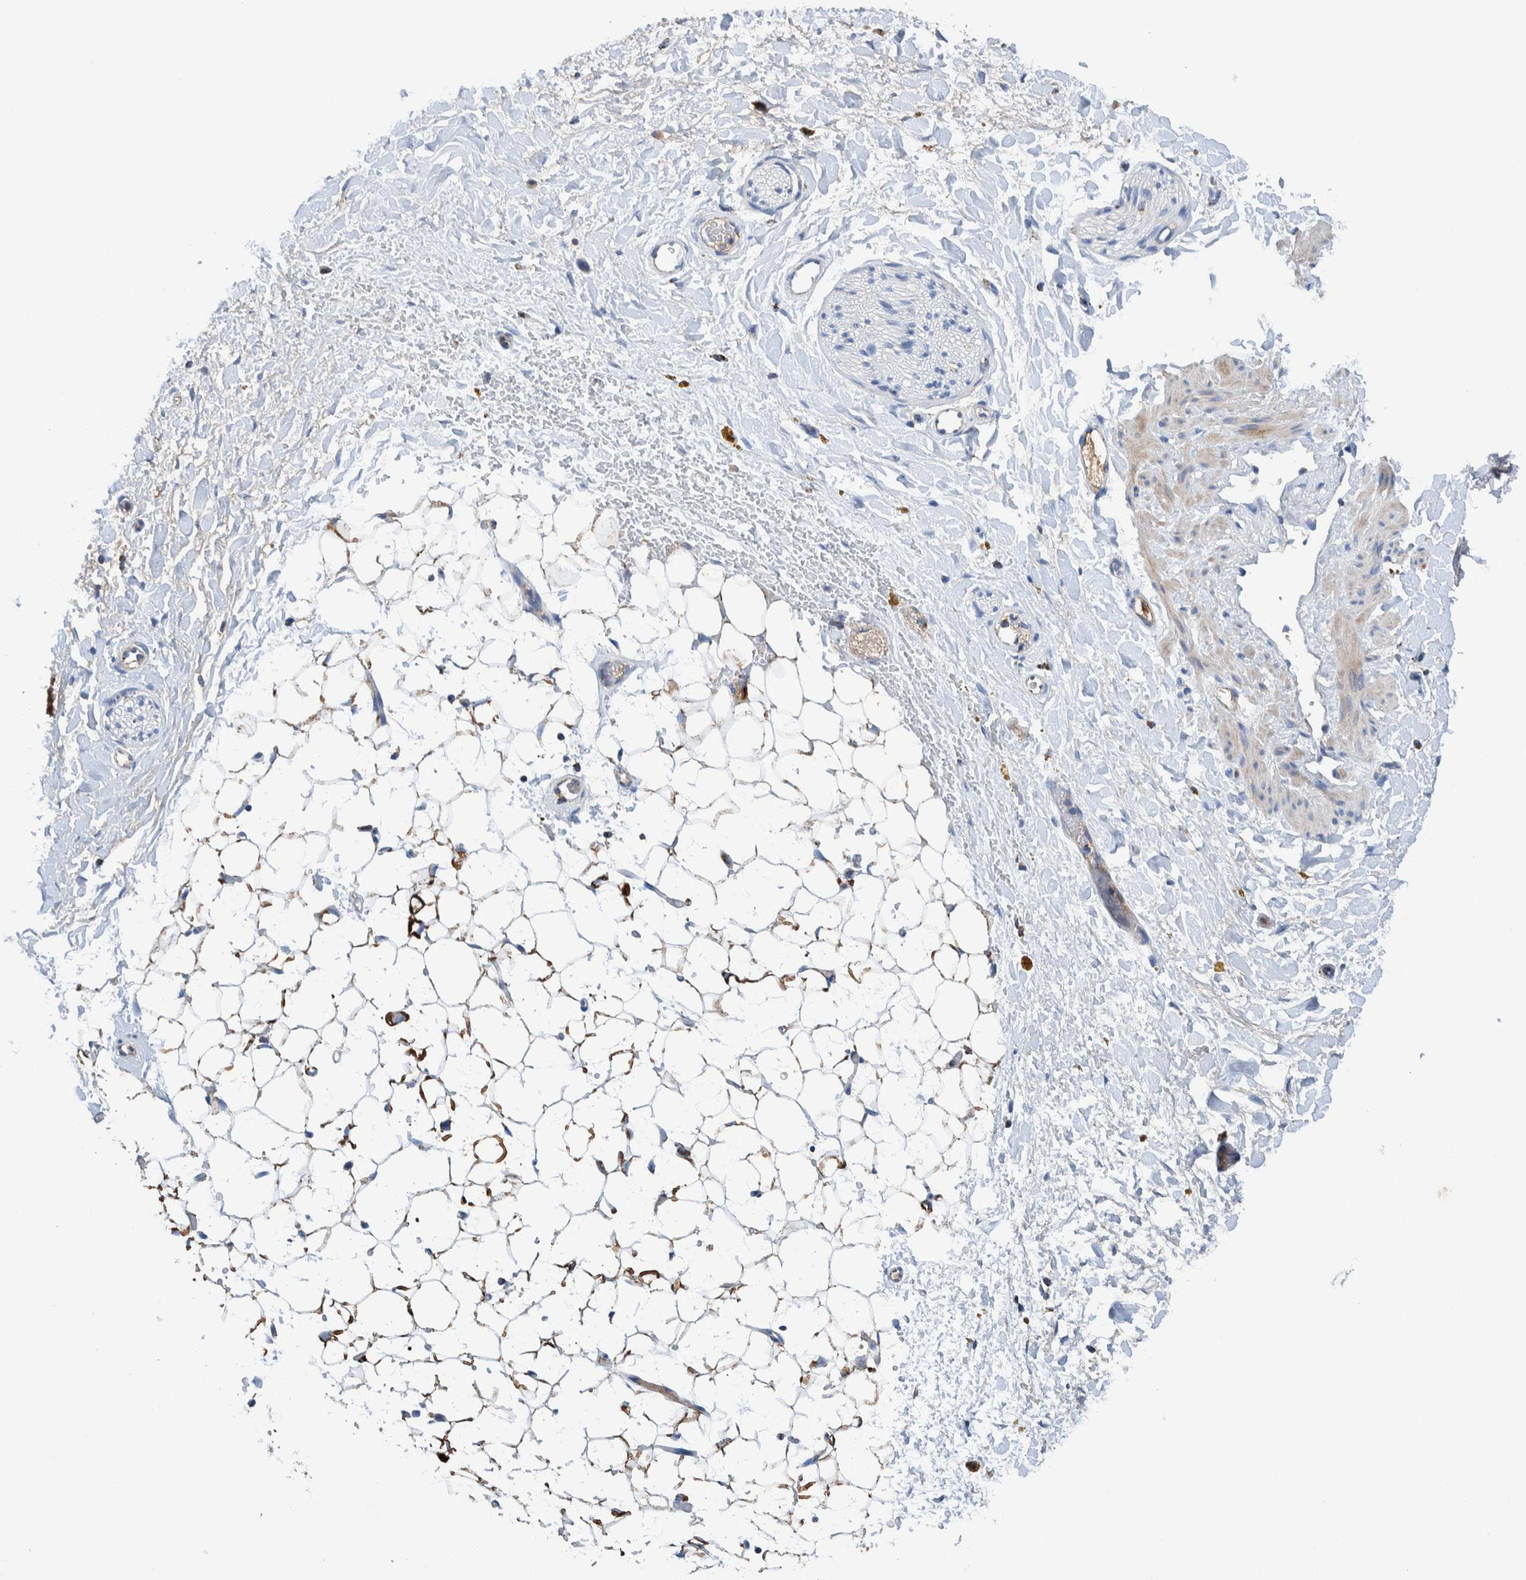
{"staining": {"intensity": "moderate", "quantity": "25%-75%", "location": "cytoplasmic/membranous"}, "tissue": "adipose tissue", "cell_type": "Adipocytes", "image_type": "normal", "snomed": [{"axis": "morphology", "description": "Normal tissue, NOS"}, {"axis": "topography", "description": "Kidney"}, {"axis": "topography", "description": "Peripheral nerve tissue"}], "caption": "The immunohistochemical stain labels moderate cytoplasmic/membranous expression in adipocytes of unremarkable adipose tissue. The staining is performed using DAB brown chromogen to label protein expression. The nuclei are counter-stained blue using hematoxylin.", "gene": "DECR1", "patient": {"sex": "male", "age": 7}}